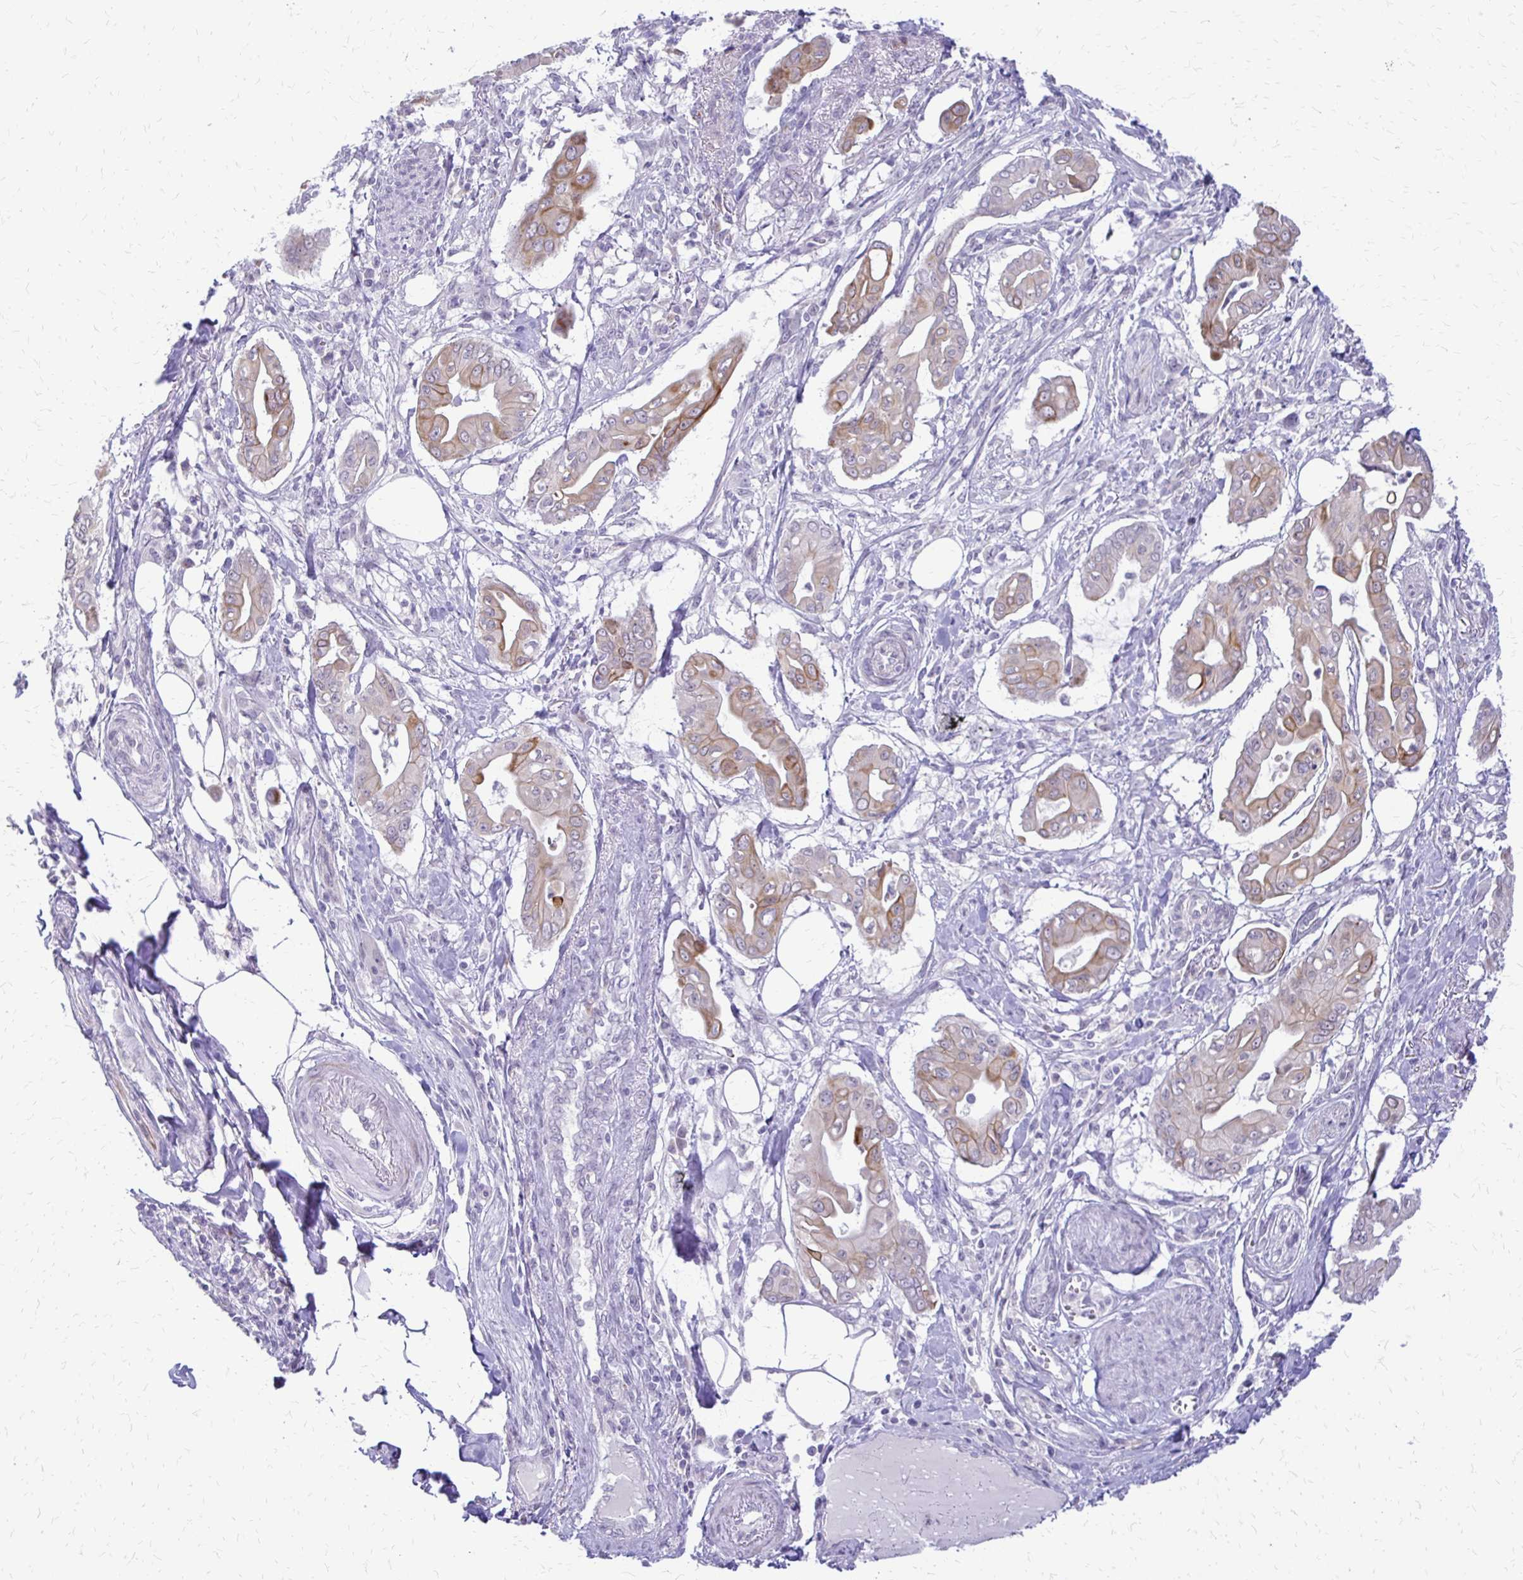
{"staining": {"intensity": "moderate", "quantity": "25%-75%", "location": "cytoplasmic/membranous"}, "tissue": "pancreatic cancer", "cell_type": "Tumor cells", "image_type": "cancer", "snomed": [{"axis": "morphology", "description": "Adenocarcinoma, NOS"}, {"axis": "topography", "description": "Pancreas"}], "caption": "Human pancreatic cancer stained with a brown dye exhibits moderate cytoplasmic/membranous positive expression in about 25%-75% of tumor cells.", "gene": "EPYC", "patient": {"sex": "male", "age": 71}}